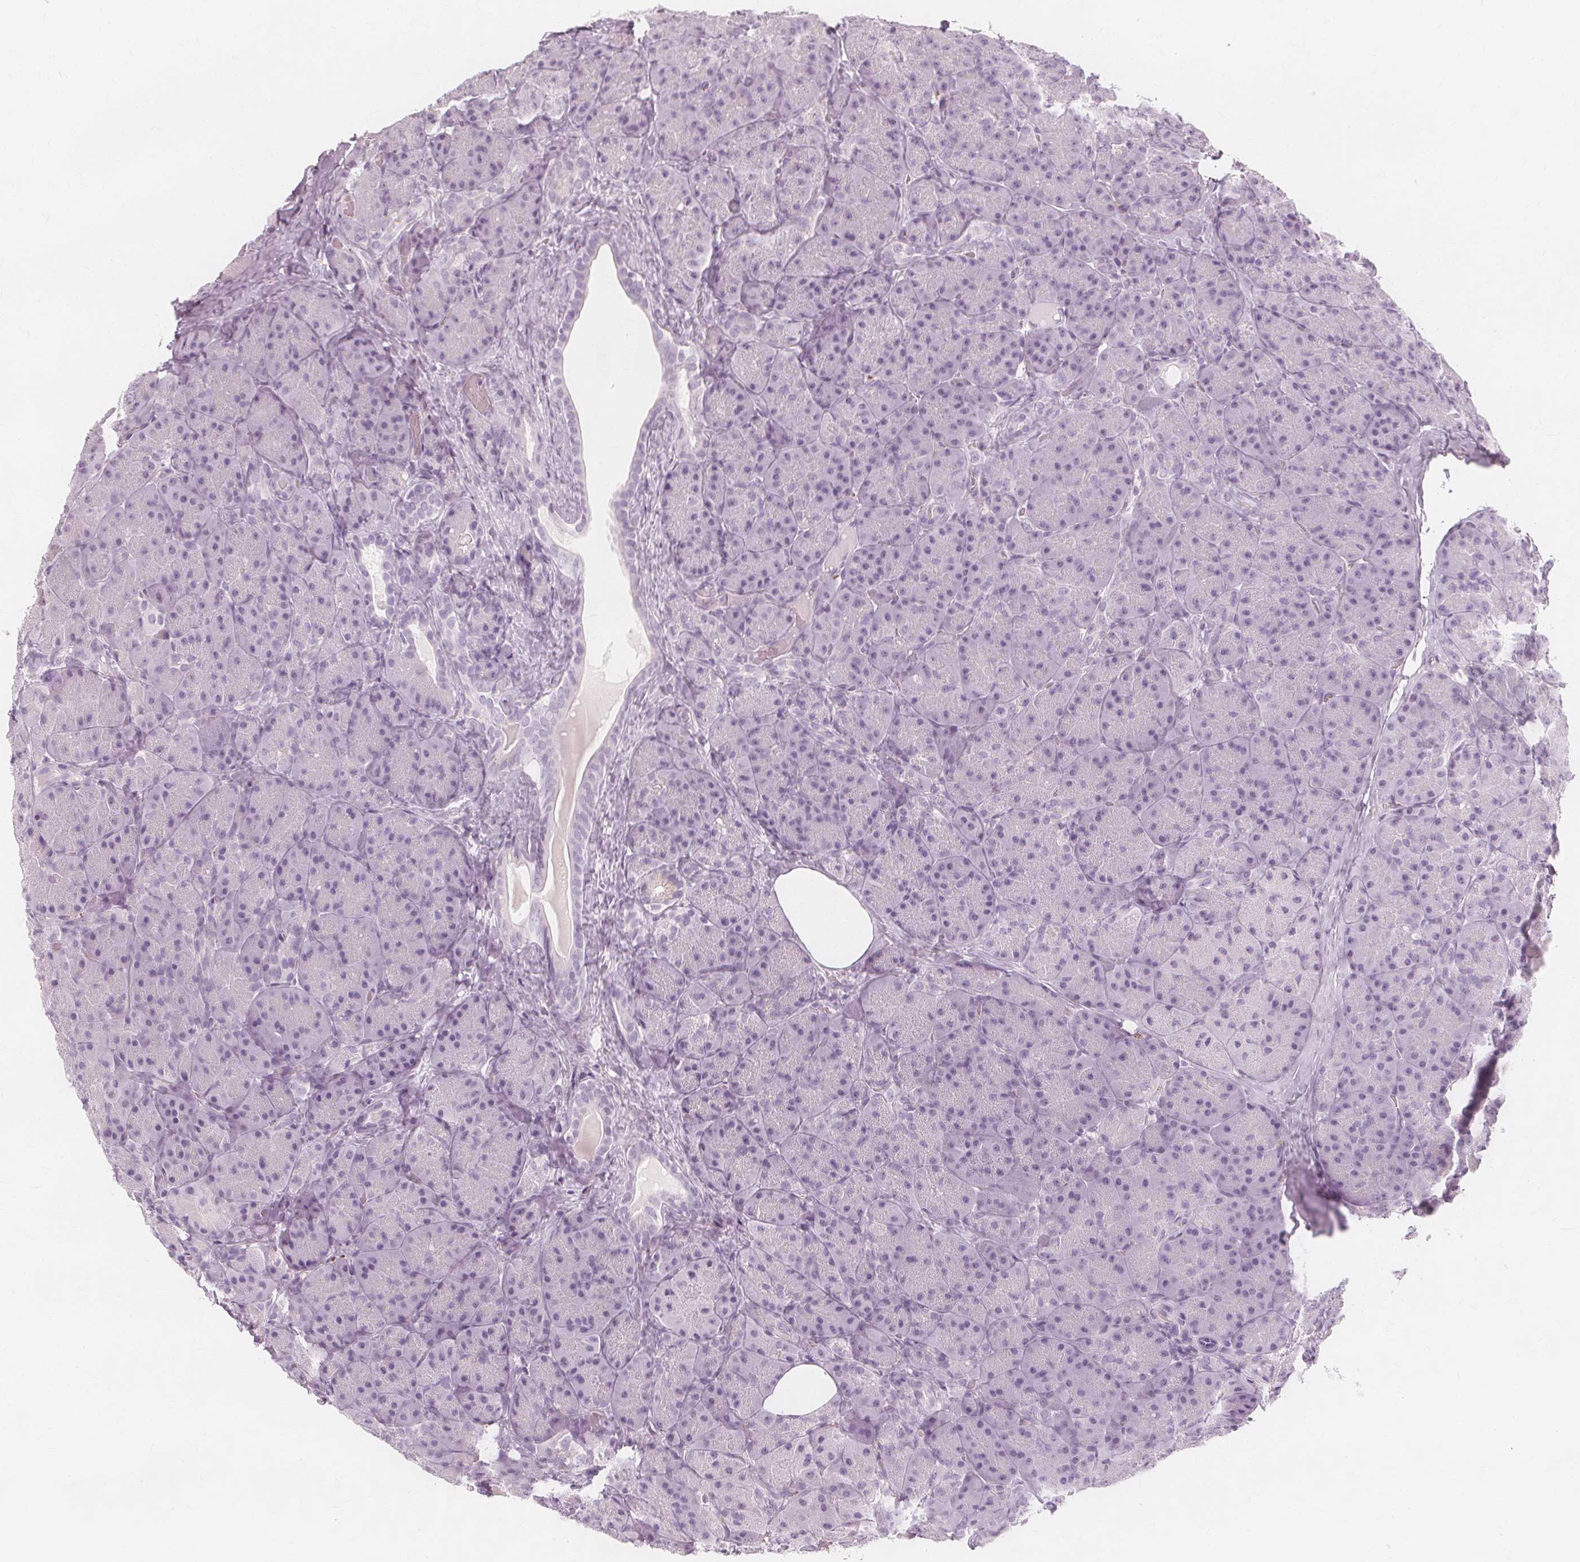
{"staining": {"intensity": "negative", "quantity": "none", "location": "none"}, "tissue": "pancreas", "cell_type": "Exocrine glandular cells", "image_type": "normal", "snomed": [{"axis": "morphology", "description": "Normal tissue, NOS"}, {"axis": "topography", "description": "Pancreas"}], "caption": "DAB immunohistochemical staining of unremarkable pancreas exhibits no significant staining in exocrine glandular cells. The staining was performed using DAB to visualize the protein expression in brown, while the nuclei were stained in blue with hematoxylin (Magnification: 20x).", "gene": "TFF1", "patient": {"sex": "male", "age": 57}}